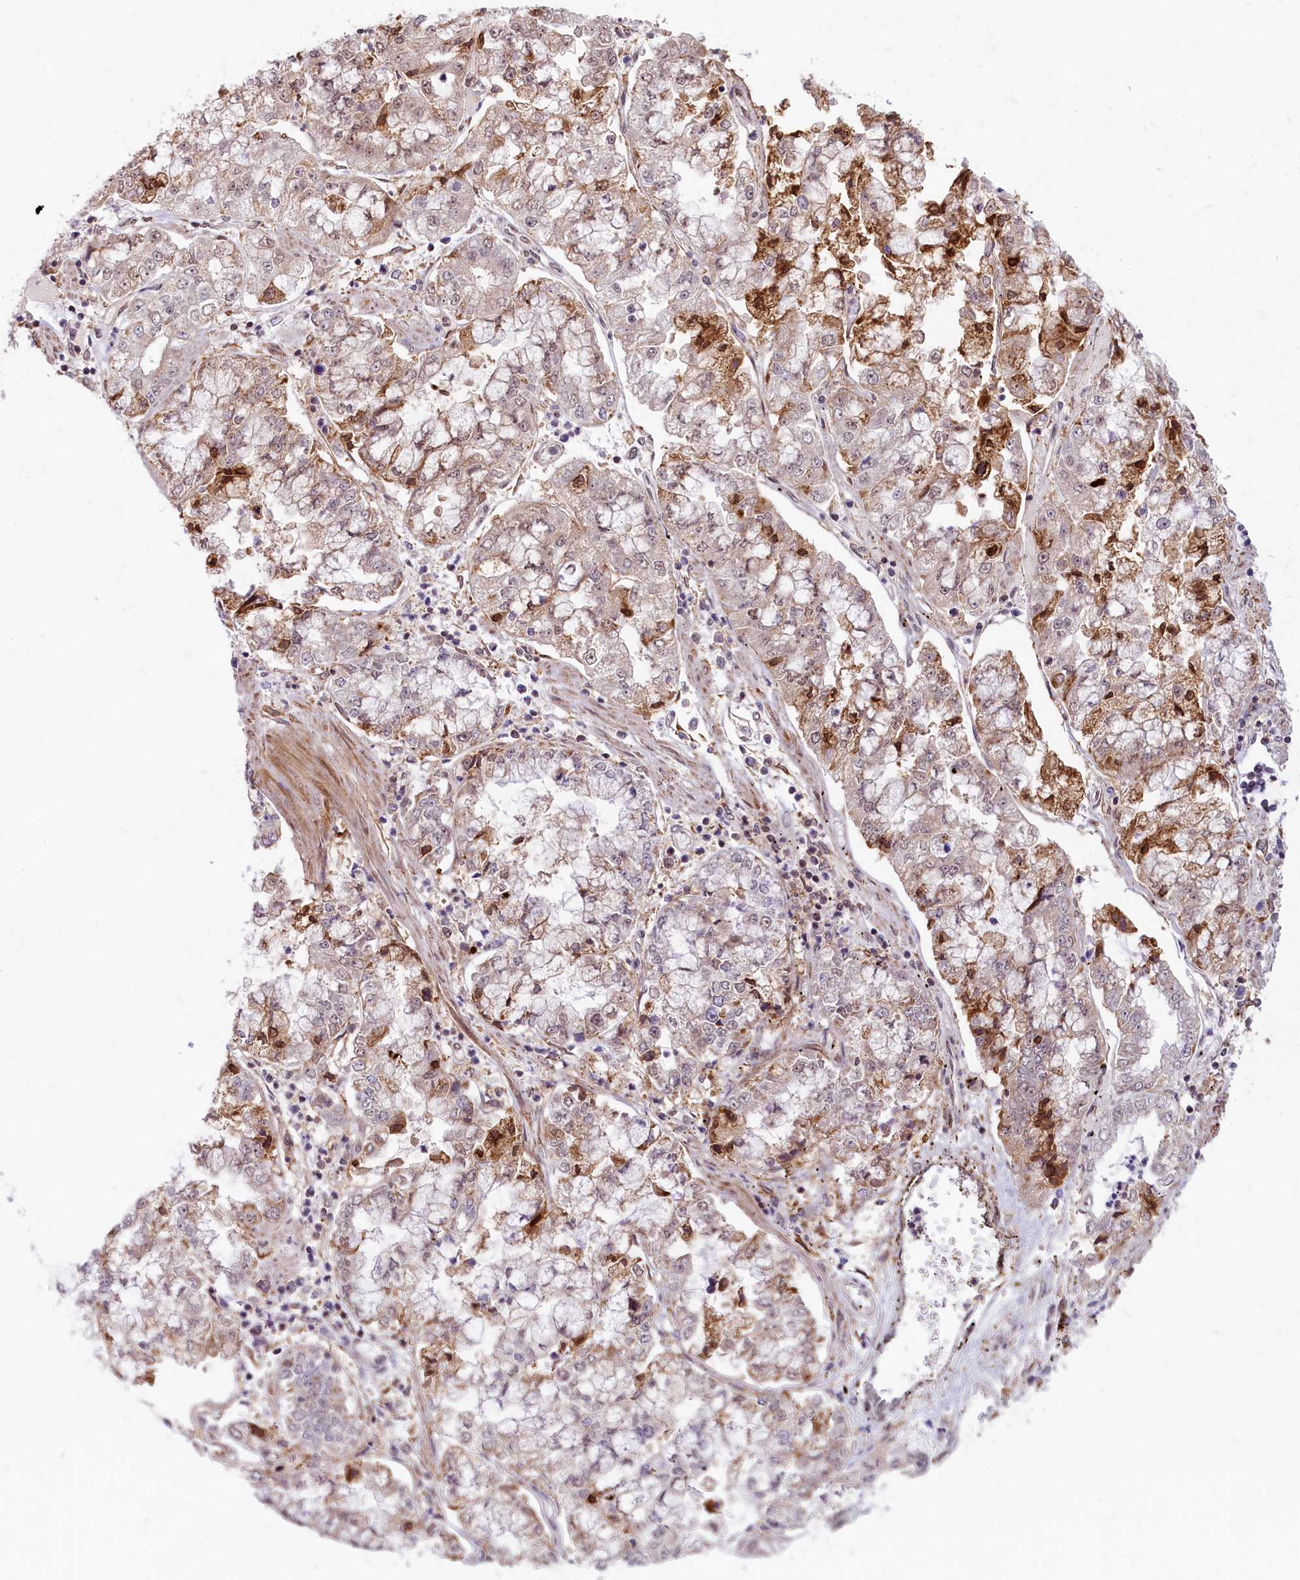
{"staining": {"intensity": "moderate", "quantity": "<25%", "location": "cytoplasmic/membranous"}, "tissue": "stomach cancer", "cell_type": "Tumor cells", "image_type": "cancer", "snomed": [{"axis": "morphology", "description": "Adenocarcinoma, NOS"}, {"axis": "topography", "description": "Stomach"}], "caption": "A high-resolution photomicrograph shows IHC staining of stomach cancer (adenocarcinoma), which demonstrates moderate cytoplasmic/membranous expression in approximately <25% of tumor cells.", "gene": "FCHO1", "patient": {"sex": "male", "age": 76}}